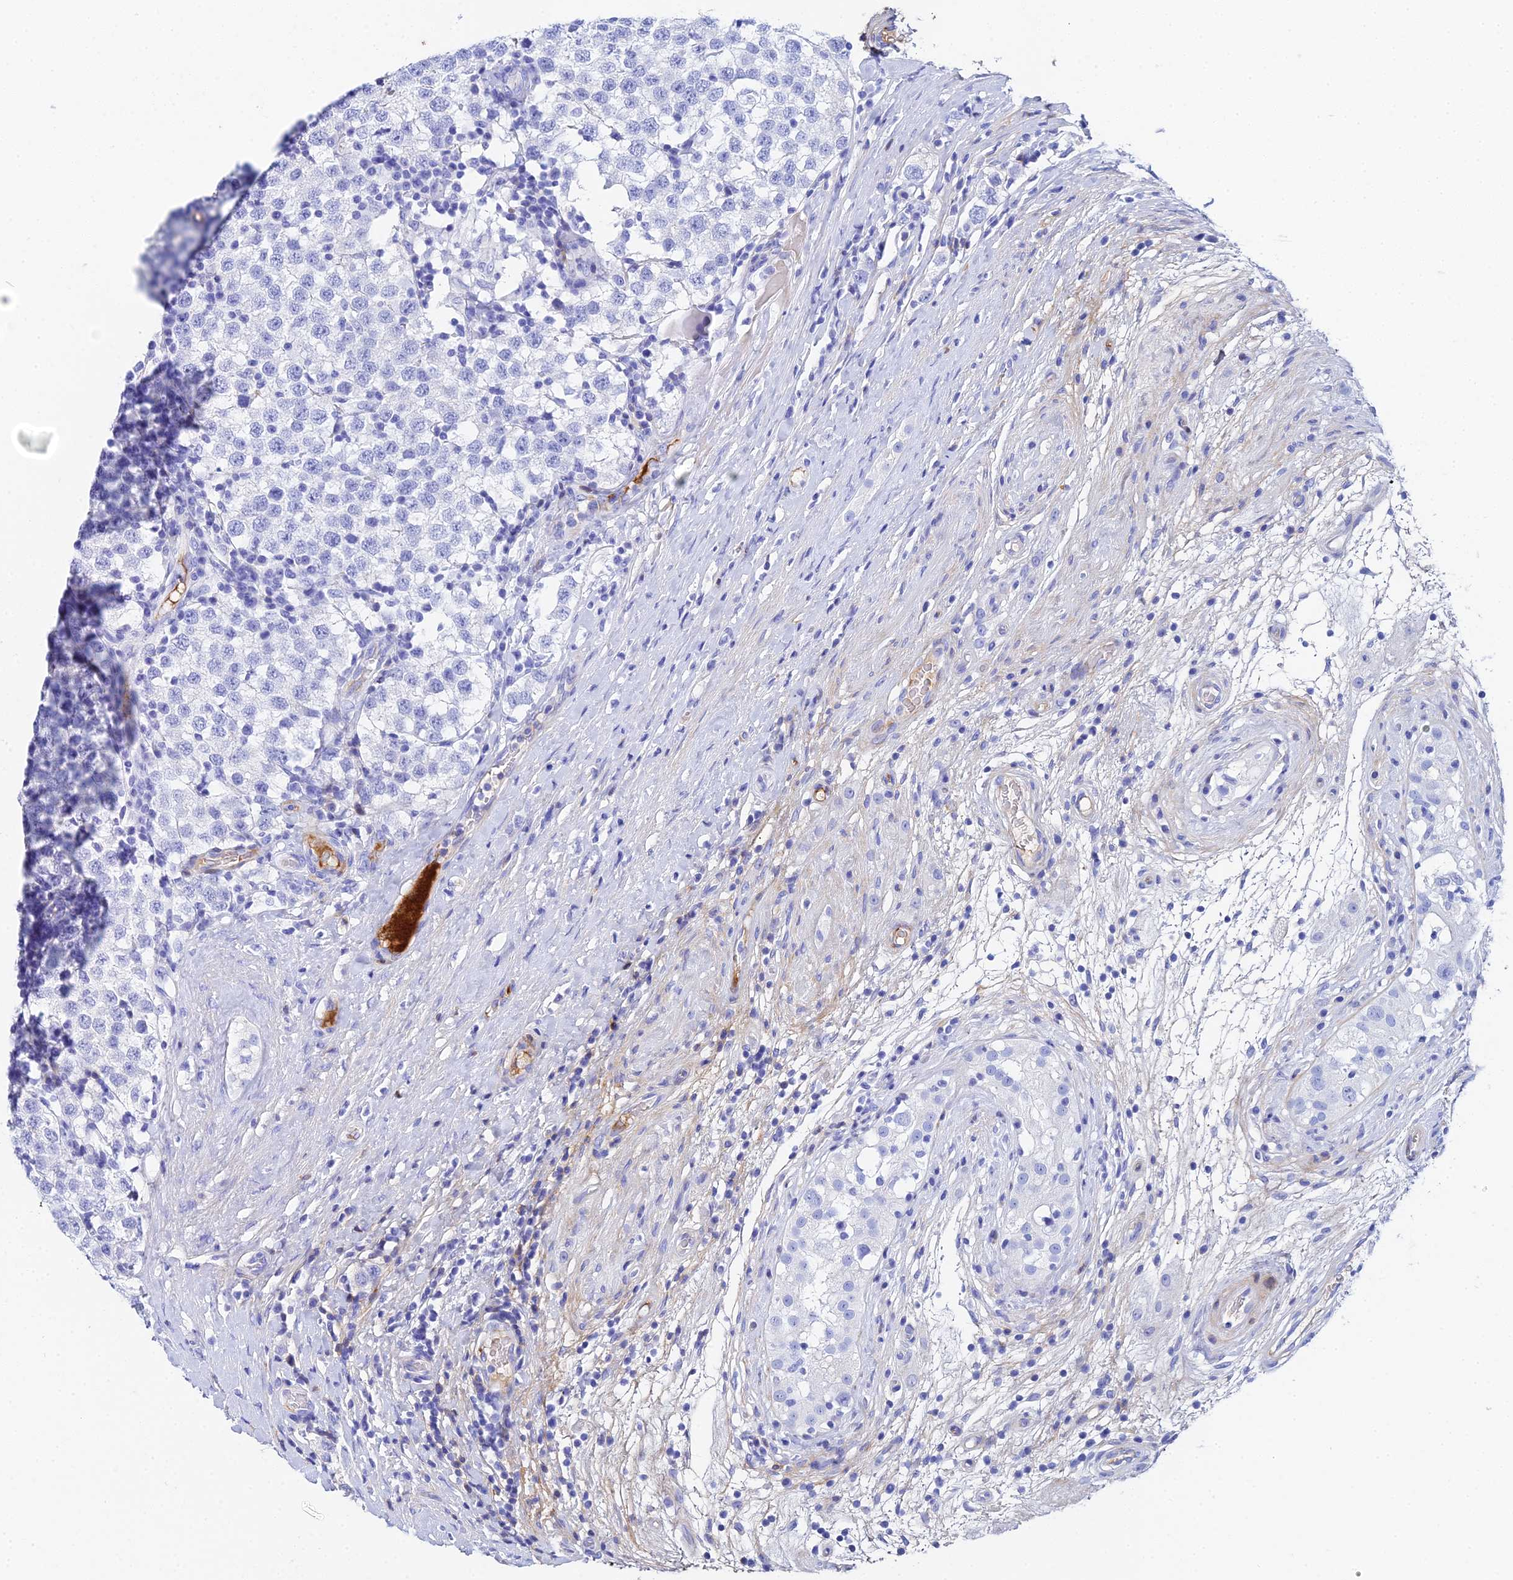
{"staining": {"intensity": "negative", "quantity": "none", "location": "none"}, "tissue": "testis cancer", "cell_type": "Tumor cells", "image_type": "cancer", "snomed": [{"axis": "morphology", "description": "Seminoma, NOS"}, {"axis": "topography", "description": "Testis"}], "caption": "High power microscopy micrograph of an IHC photomicrograph of testis seminoma, revealing no significant expression in tumor cells. Brightfield microscopy of immunohistochemistry (IHC) stained with DAB (brown) and hematoxylin (blue), captured at high magnification.", "gene": "CELA3A", "patient": {"sex": "male", "age": 34}}